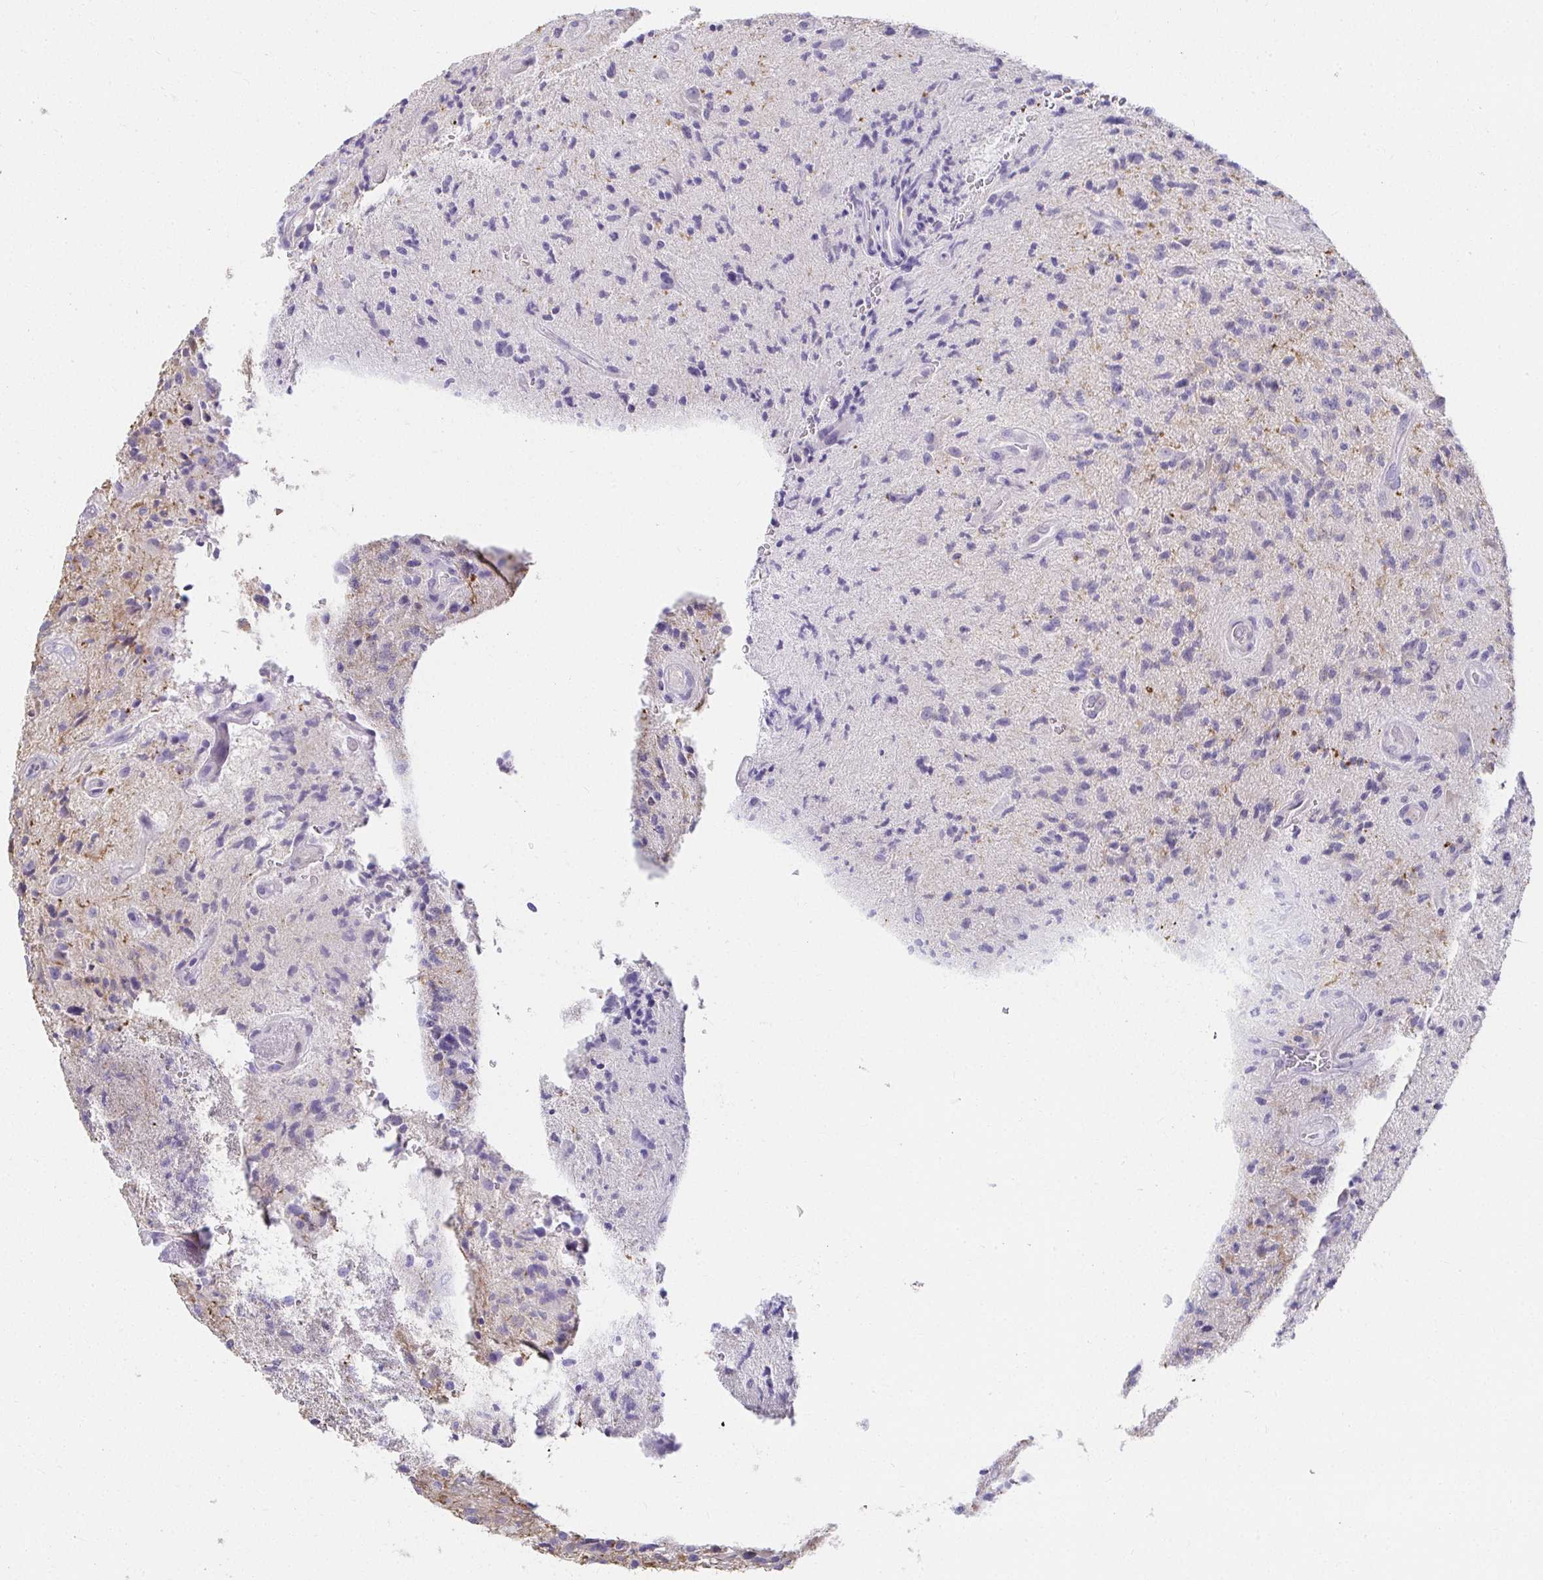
{"staining": {"intensity": "negative", "quantity": "none", "location": "none"}, "tissue": "glioma", "cell_type": "Tumor cells", "image_type": "cancer", "snomed": [{"axis": "morphology", "description": "Glioma, malignant, High grade"}, {"axis": "topography", "description": "Brain"}], "caption": "Human glioma stained for a protein using immunohistochemistry (IHC) reveals no staining in tumor cells.", "gene": "VGLL1", "patient": {"sex": "male", "age": 67}}